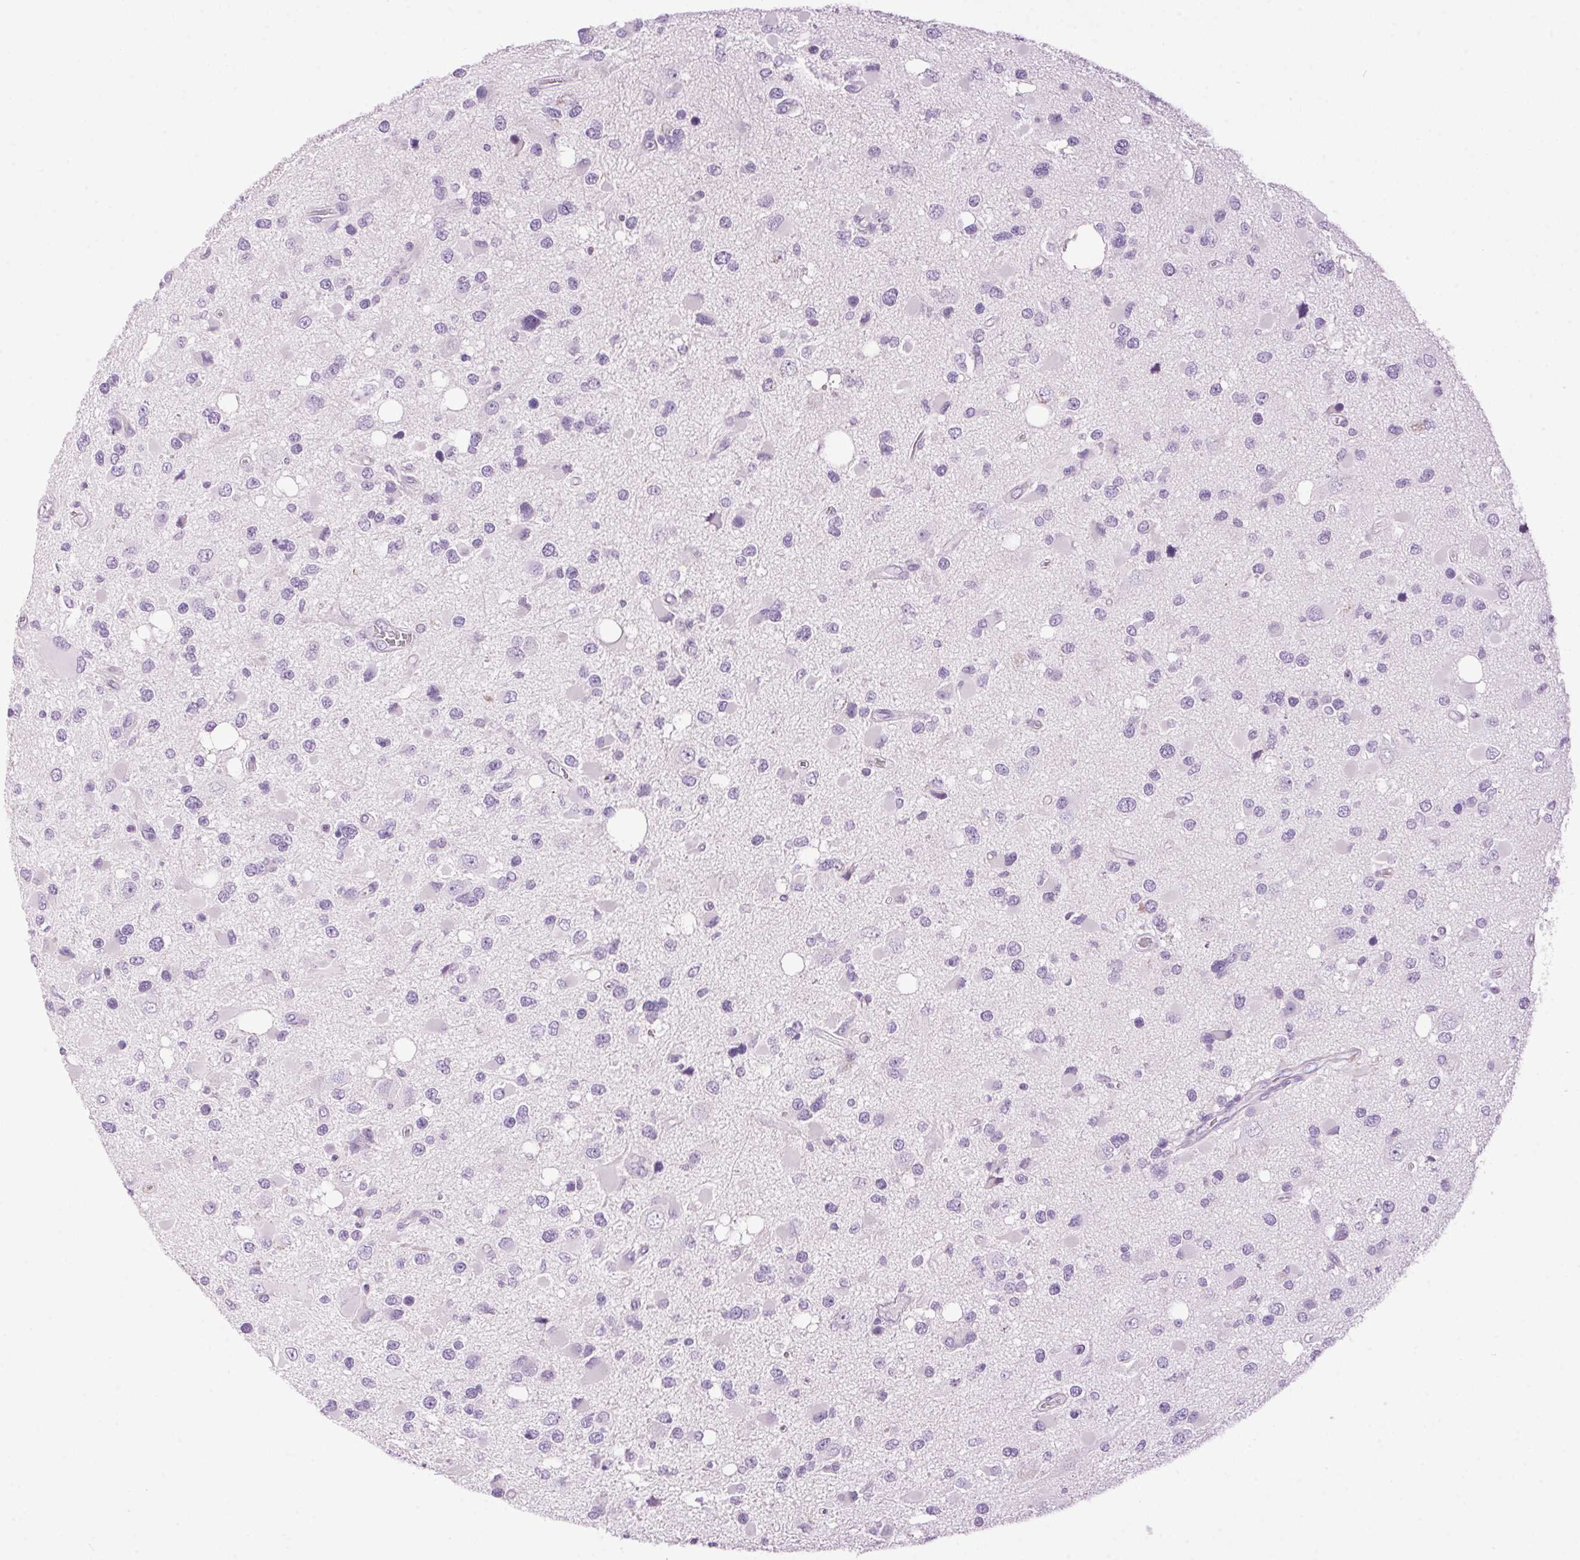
{"staining": {"intensity": "negative", "quantity": "none", "location": "none"}, "tissue": "glioma", "cell_type": "Tumor cells", "image_type": "cancer", "snomed": [{"axis": "morphology", "description": "Glioma, malignant, High grade"}, {"axis": "topography", "description": "Brain"}], "caption": "Photomicrograph shows no protein expression in tumor cells of glioma tissue.", "gene": "TMEM88B", "patient": {"sex": "male", "age": 53}}